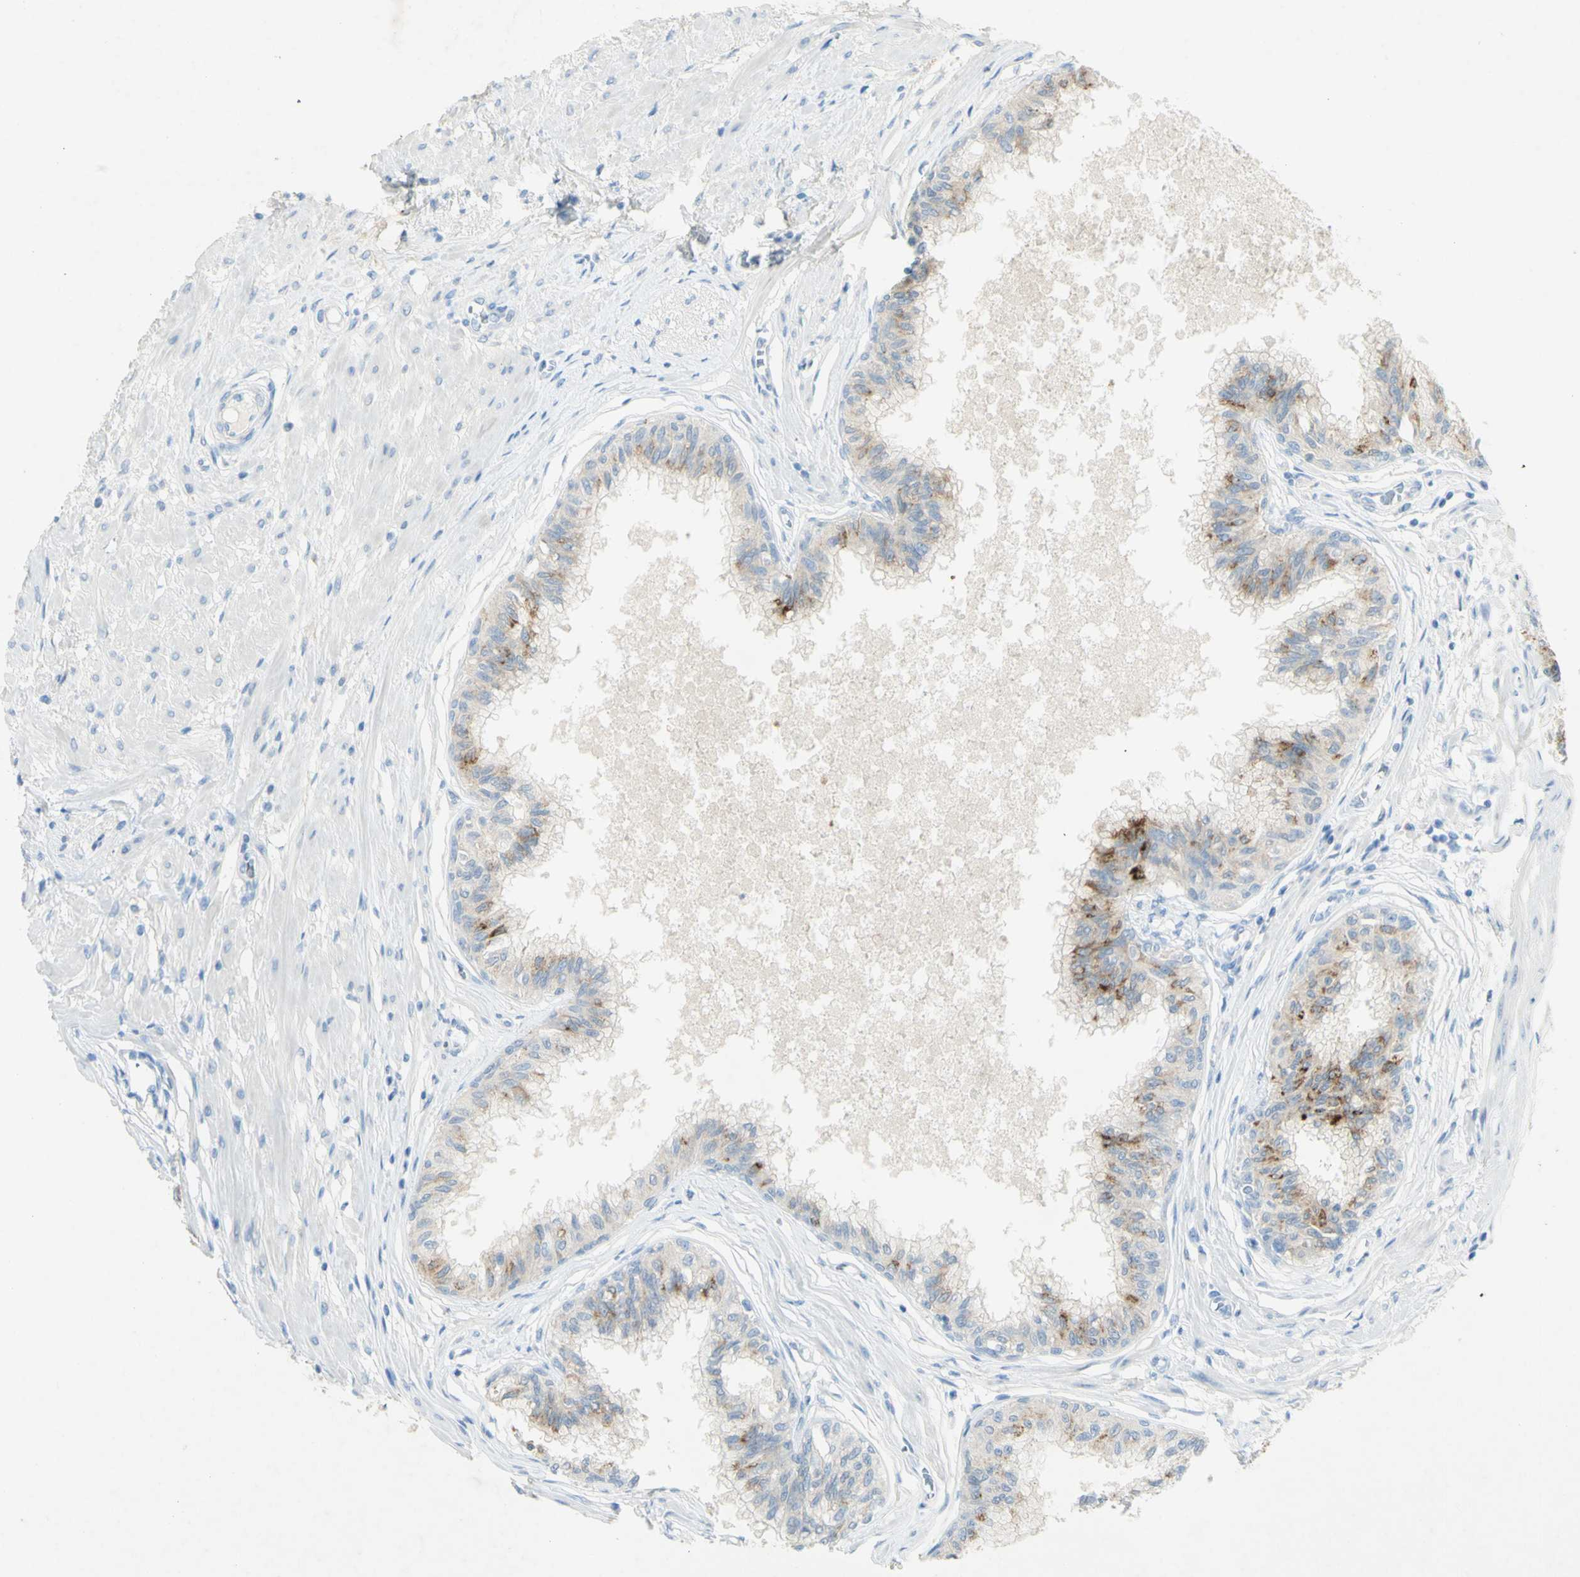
{"staining": {"intensity": "strong", "quantity": "<25%", "location": "cytoplasmic/membranous"}, "tissue": "prostate", "cell_type": "Glandular cells", "image_type": "normal", "snomed": [{"axis": "morphology", "description": "Normal tissue, NOS"}, {"axis": "topography", "description": "Prostate"}, {"axis": "topography", "description": "Seminal veicle"}], "caption": "Normal prostate was stained to show a protein in brown. There is medium levels of strong cytoplasmic/membranous staining in about <25% of glandular cells.", "gene": "GDF15", "patient": {"sex": "male", "age": 60}}